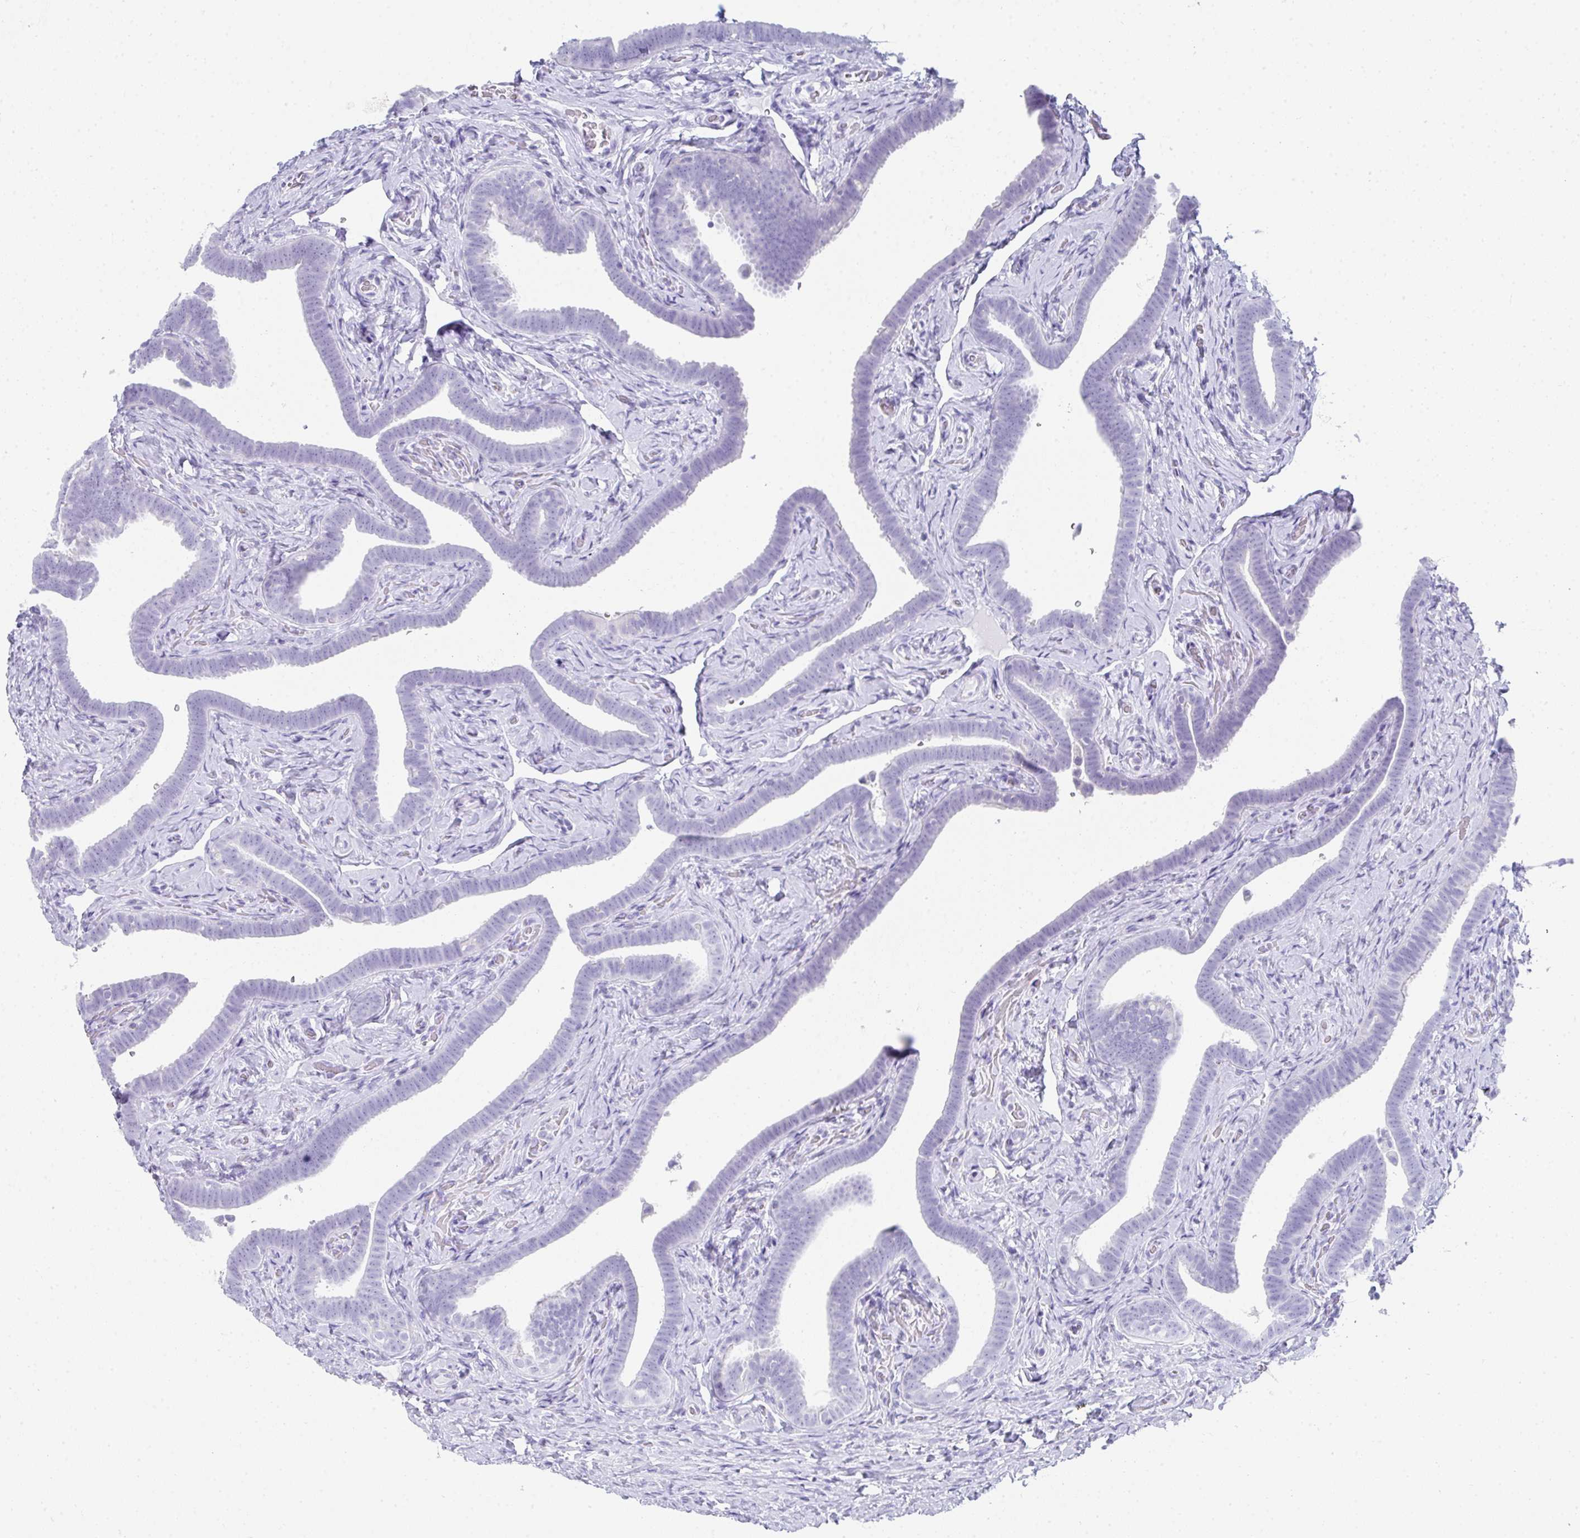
{"staining": {"intensity": "negative", "quantity": "none", "location": "none"}, "tissue": "fallopian tube", "cell_type": "Glandular cells", "image_type": "normal", "snomed": [{"axis": "morphology", "description": "Normal tissue, NOS"}, {"axis": "topography", "description": "Fallopian tube"}], "caption": "Fallopian tube was stained to show a protein in brown. There is no significant staining in glandular cells. (DAB (3,3'-diaminobenzidine) immunohistochemistry, high magnification).", "gene": "RLF", "patient": {"sex": "female", "age": 69}}